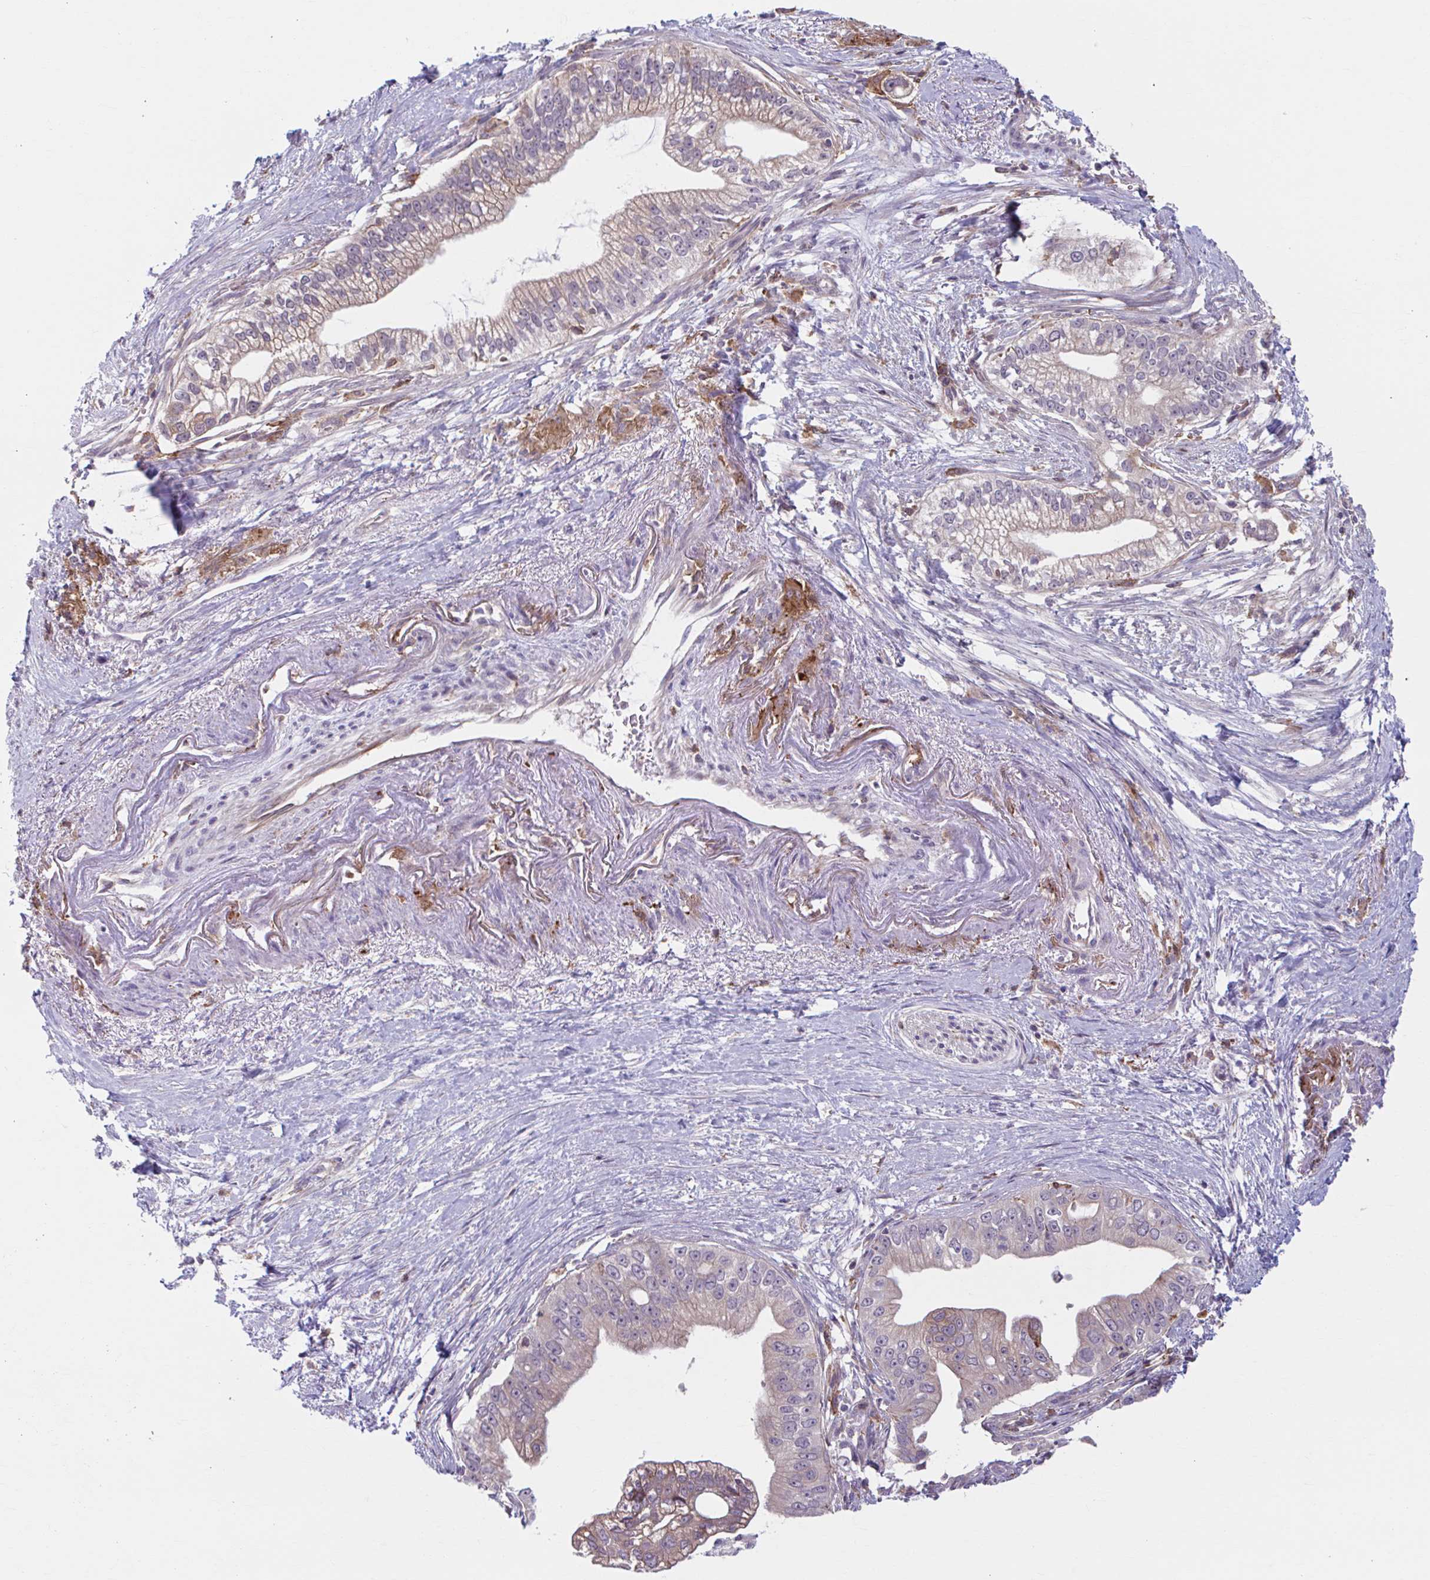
{"staining": {"intensity": "moderate", "quantity": "25%-75%", "location": "cytoplasmic/membranous"}, "tissue": "pancreatic cancer", "cell_type": "Tumor cells", "image_type": "cancer", "snomed": [{"axis": "morphology", "description": "Adenocarcinoma, NOS"}, {"axis": "topography", "description": "Pancreas"}], "caption": "This image exhibits immunohistochemistry staining of human pancreatic adenocarcinoma, with medium moderate cytoplasmic/membranous expression in about 25%-75% of tumor cells.", "gene": "ADAT3", "patient": {"sex": "male", "age": 70}}